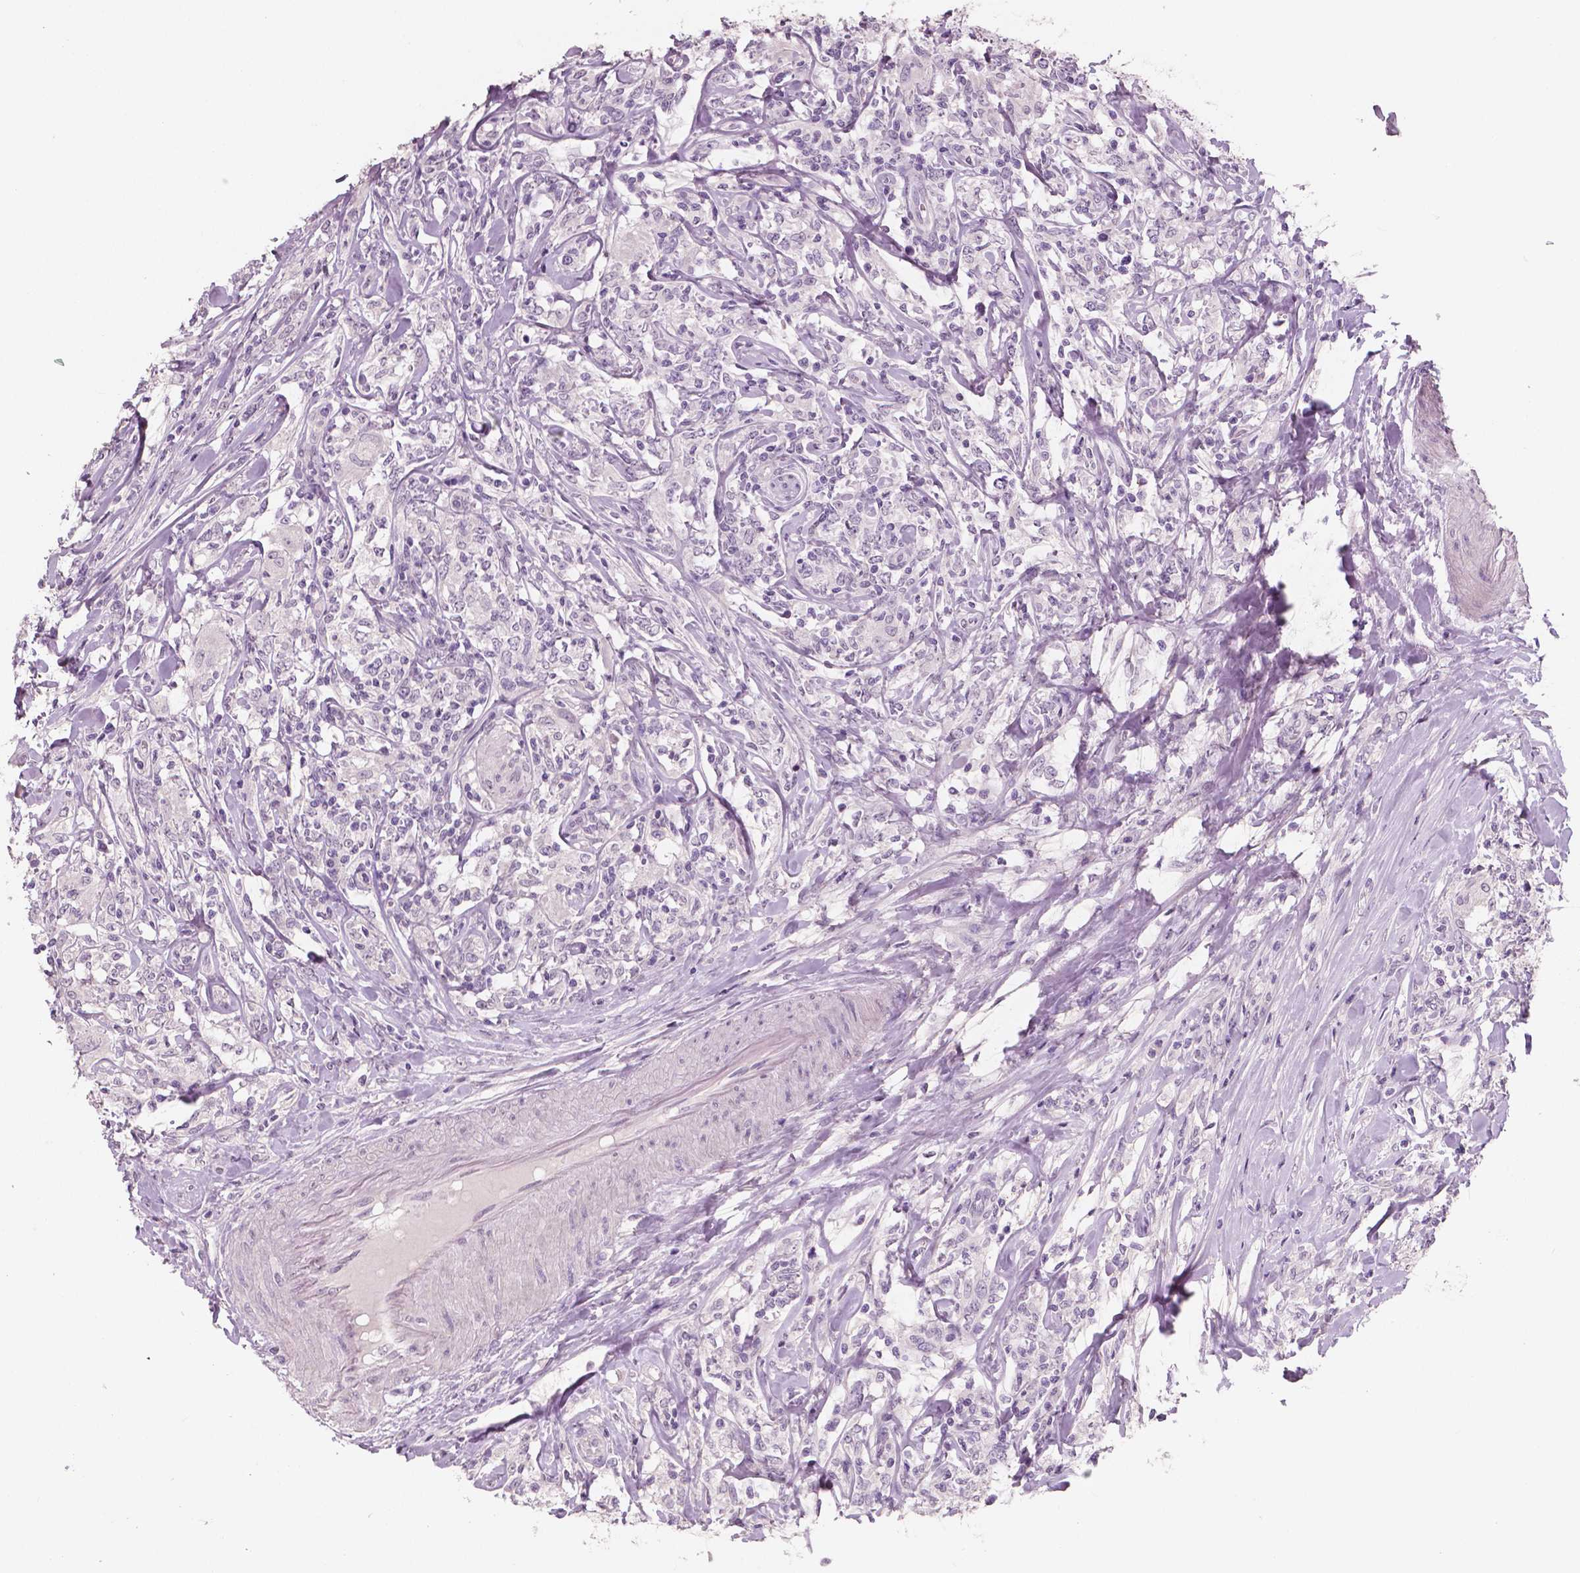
{"staining": {"intensity": "negative", "quantity": "none", "location": "none"}, "tissue": "lymphoma", "cell_type": "Tumor cells", "image_type": "cancer", "snomed": [{"axis": "morphology", "description": "Malignant lymphoma, non-Hodgkin's type, High grade"}, {"axis": "topography", "description": "Lymph node"}], "caption": "The immunohistochemistry image has no significant expression in tumor cells of lymphoma tissue.", "gene": "NECAB1", "patient": {"sex": "female", "age": 84}}